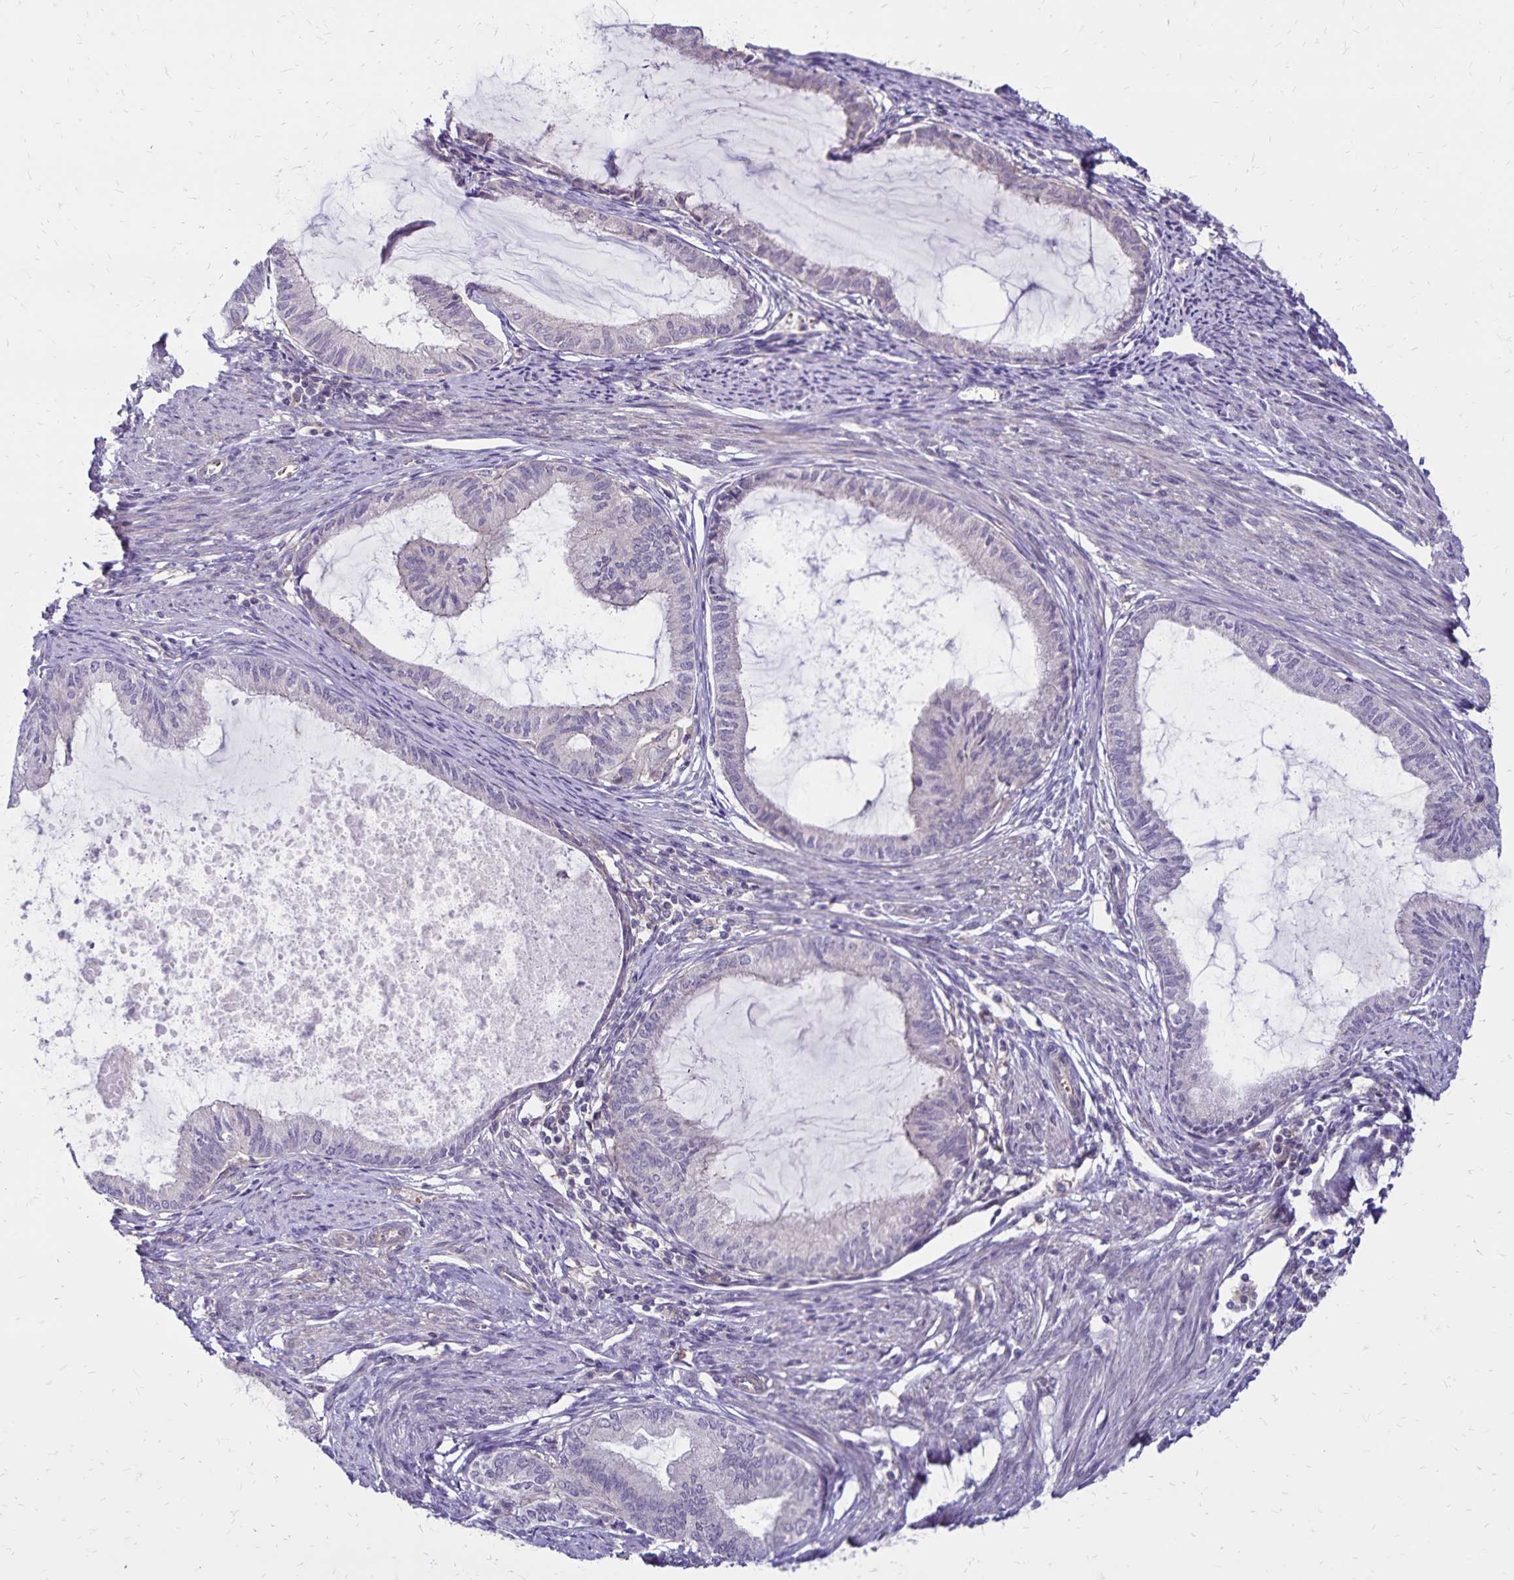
{"staining": {"intensity": "negative", "quantity": "none", "location": "none"}, "tissue": "endometrial cancer", "cell_type": "Tumor cells", "image_type": "cancer", "snomed": [{"axis": "morphology", "description": "Adenocarcinoma, NOS"}, {"axis": "topography", "description": "Endometrium"}], "caption": "Micrograph shows no significant protein expression in tumor cells of endometrial adenocarcinoma.", "gene": "FSD1", "patient": {"sex": "female", "age": 86}}